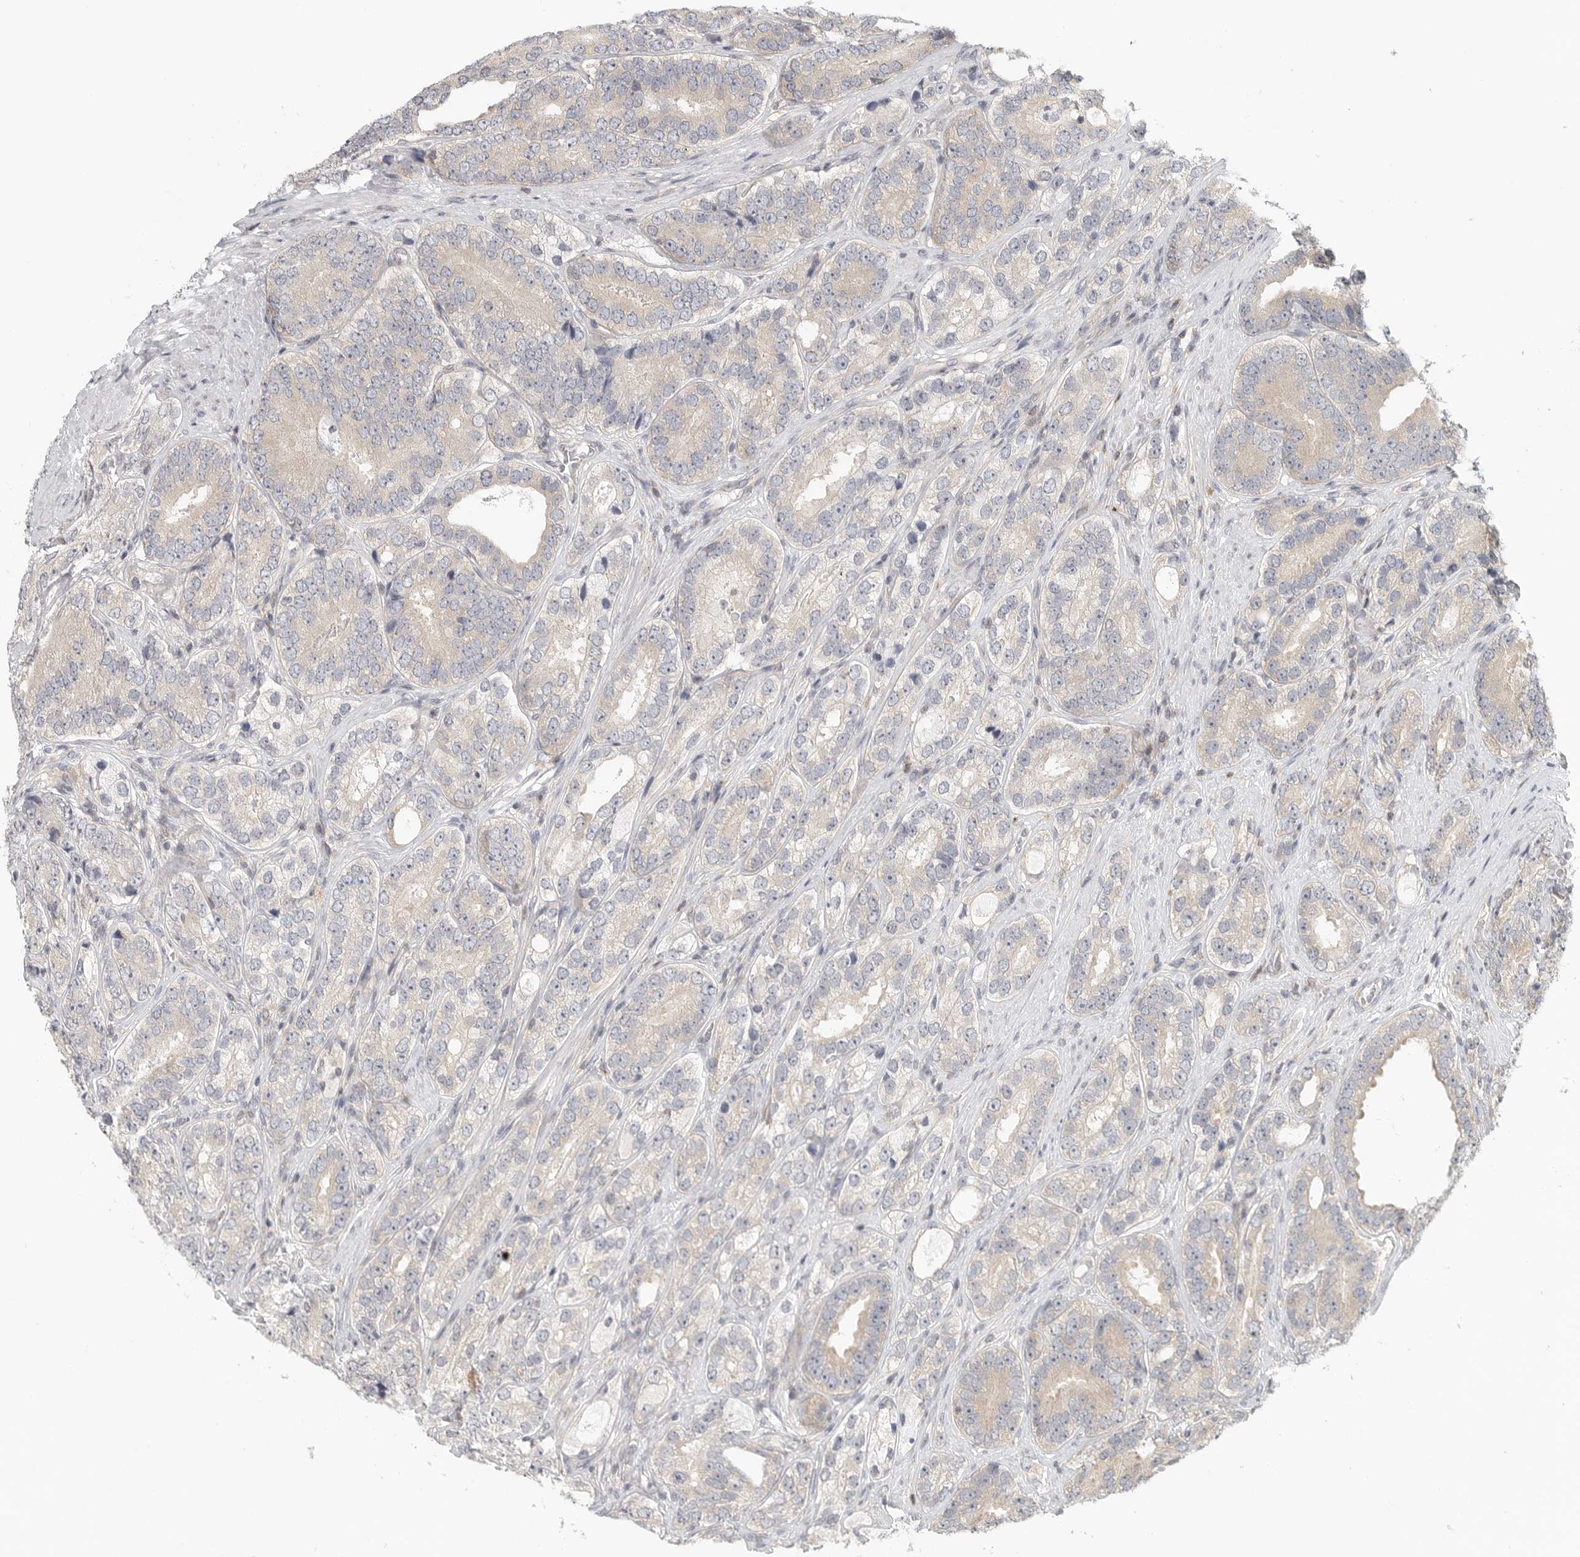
{"staining": {"intensity": "weak", "quantity": "<25%", "location": "cytoplasmic/membranous"}, "tissue": "prostate cancer", "cell_type": "Tumor cells", "image_type": "cancer", "snomed": [{"axis": "morphology", "description": "Adenocarcinoma, High grade"}, {"axis": "topography", "description": "Prostate"}], "caption": "A photomicrograph of prostate high-grade adenocarcinoma stained for a protein reveals no brown staining in tumor cells.", "gene": "HDAC6", "patient": {"sex": "male", "age": 56}}